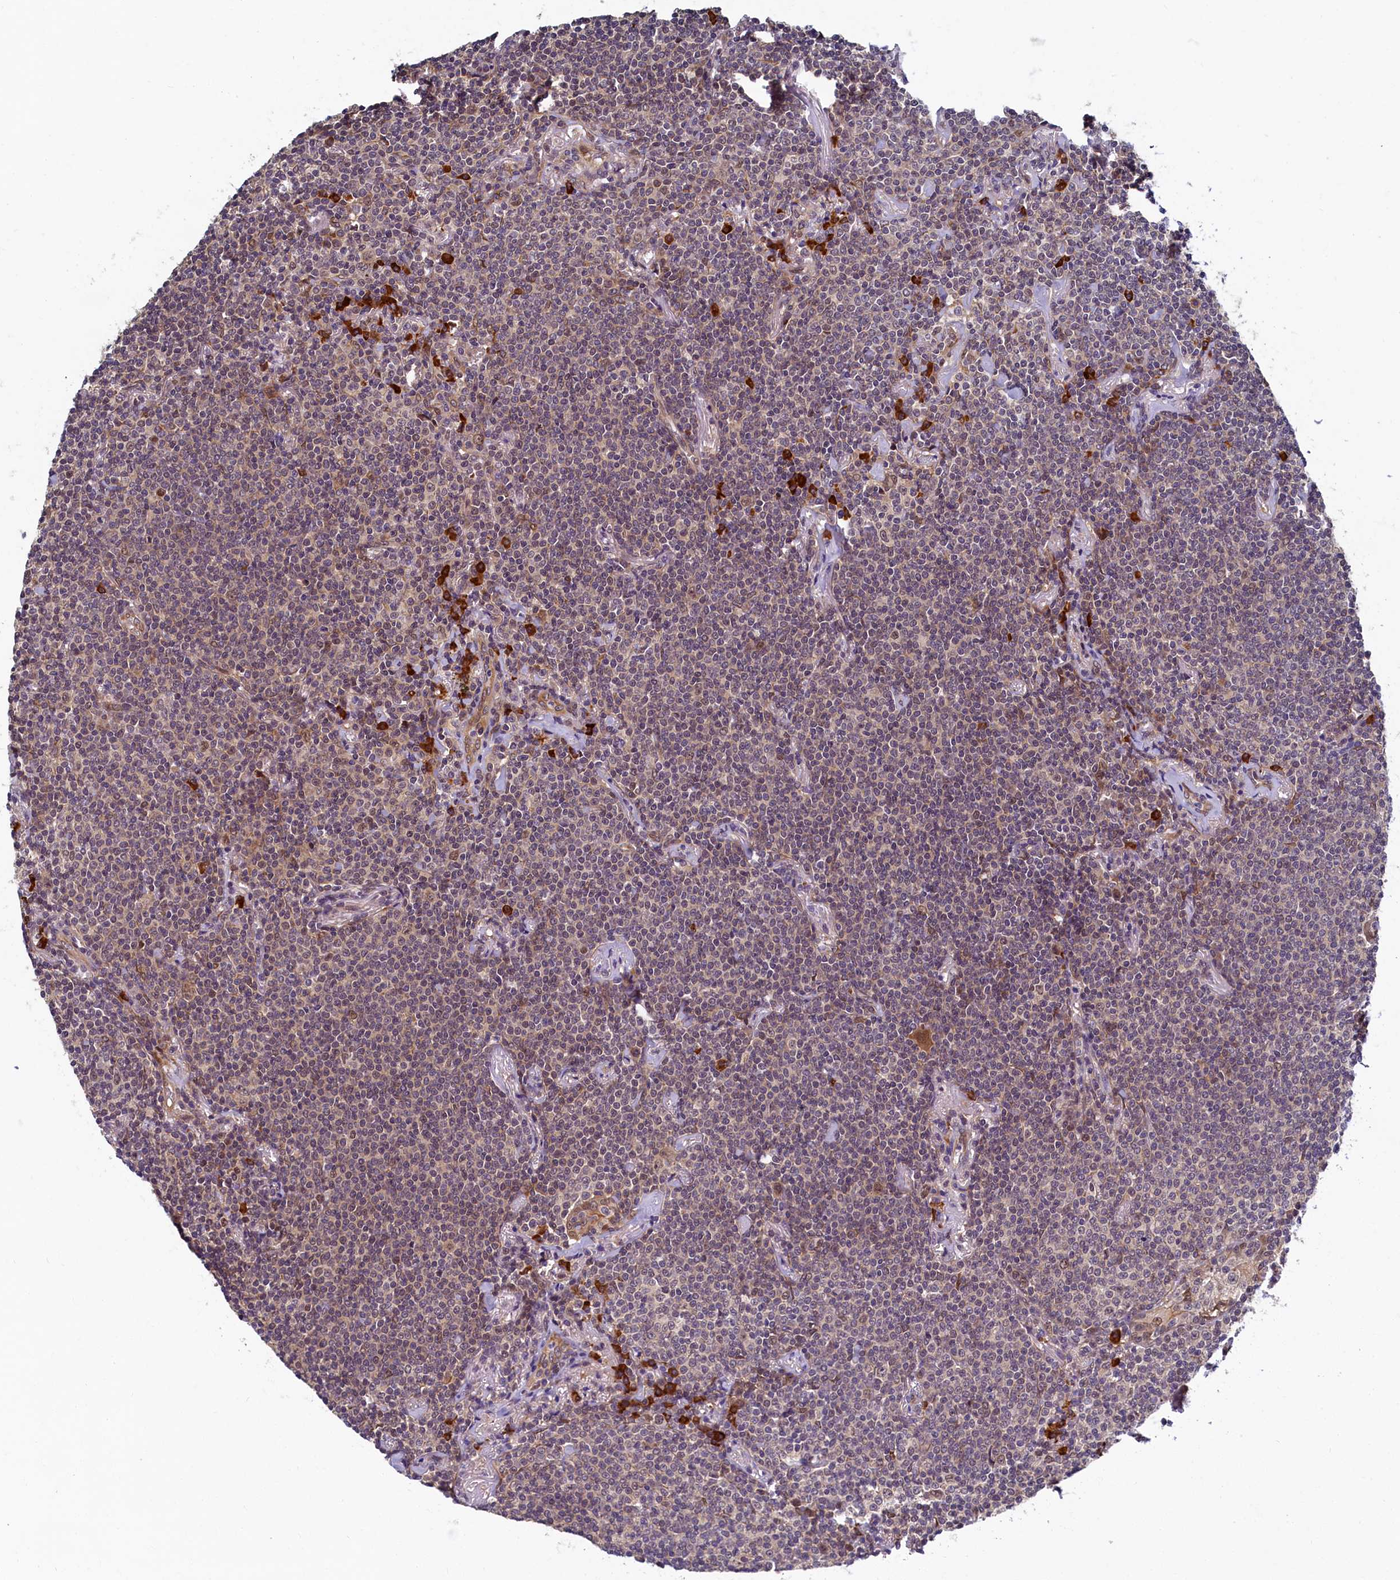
{"staining": {"intensity": "weak", "quantity": "<25%", "location": "cytoplasmic/membranous"}, "tissue": "lymphoma", "cell_type": "Tumor cells", "image_type": "cancer", "snomed": [{"axis": "morphology", "description": "Malignant lymphoma, non-Hodgkin's type, Low grade"}, {"axis": "topography", "description": "Lung"}], "caption": "DAB immunohistochemical staining of human low-grade malignant lymphoma, non-Hodgkin's type reveals no significant expression in tumor cells. Nuclei are stained in blue.", "gene": "SLC16A14", "patient": {"sex": "female", "age": 71}}